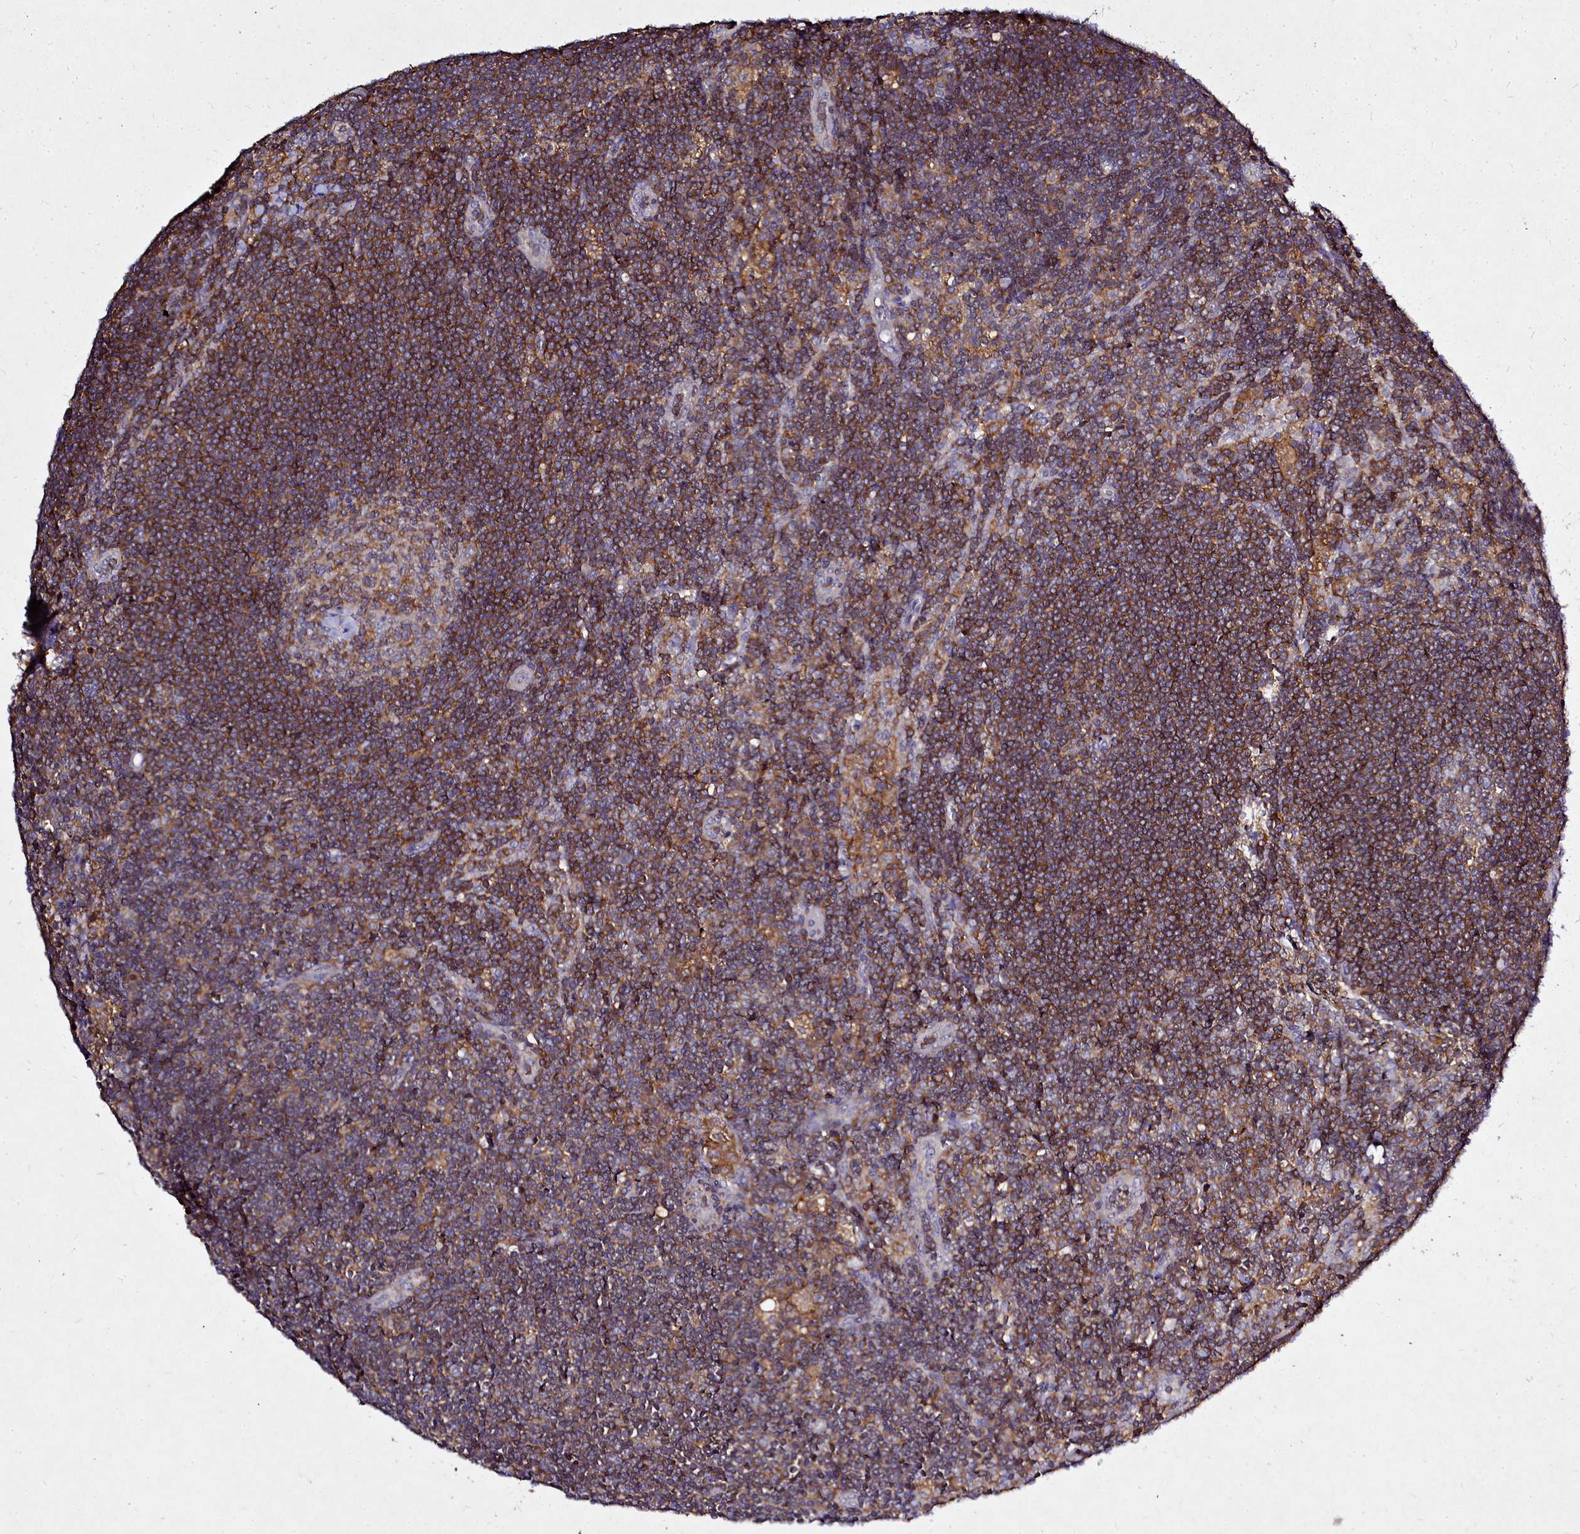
{"staining": {"intensity": "moderate", "quantity": "<25%", "location": "cytoplasmic/membranous"}, "tissue": "lymph node", "cell_type": "Germinal center cells", "image_type": "normal", "snomed": [{"axis": "morphology", "description": "Normal tissue, NOS"}, {"axis": "topography", "description": "Lymph node"}], "caption": "Immunohistochemistry staining of normal lymph node, which reveals low levels of moderate cytoplasmic/membranous staining in about <25% of germinal center cells indicating moderate cytoplasmic/membranous protein staining. The staining was performed using DAB (brown) for protein detection and nuclei were counterstained in hematoxylin (blue).", "gene": "NCKAP1L", "patient": {"sex": "male", "age": 24}}